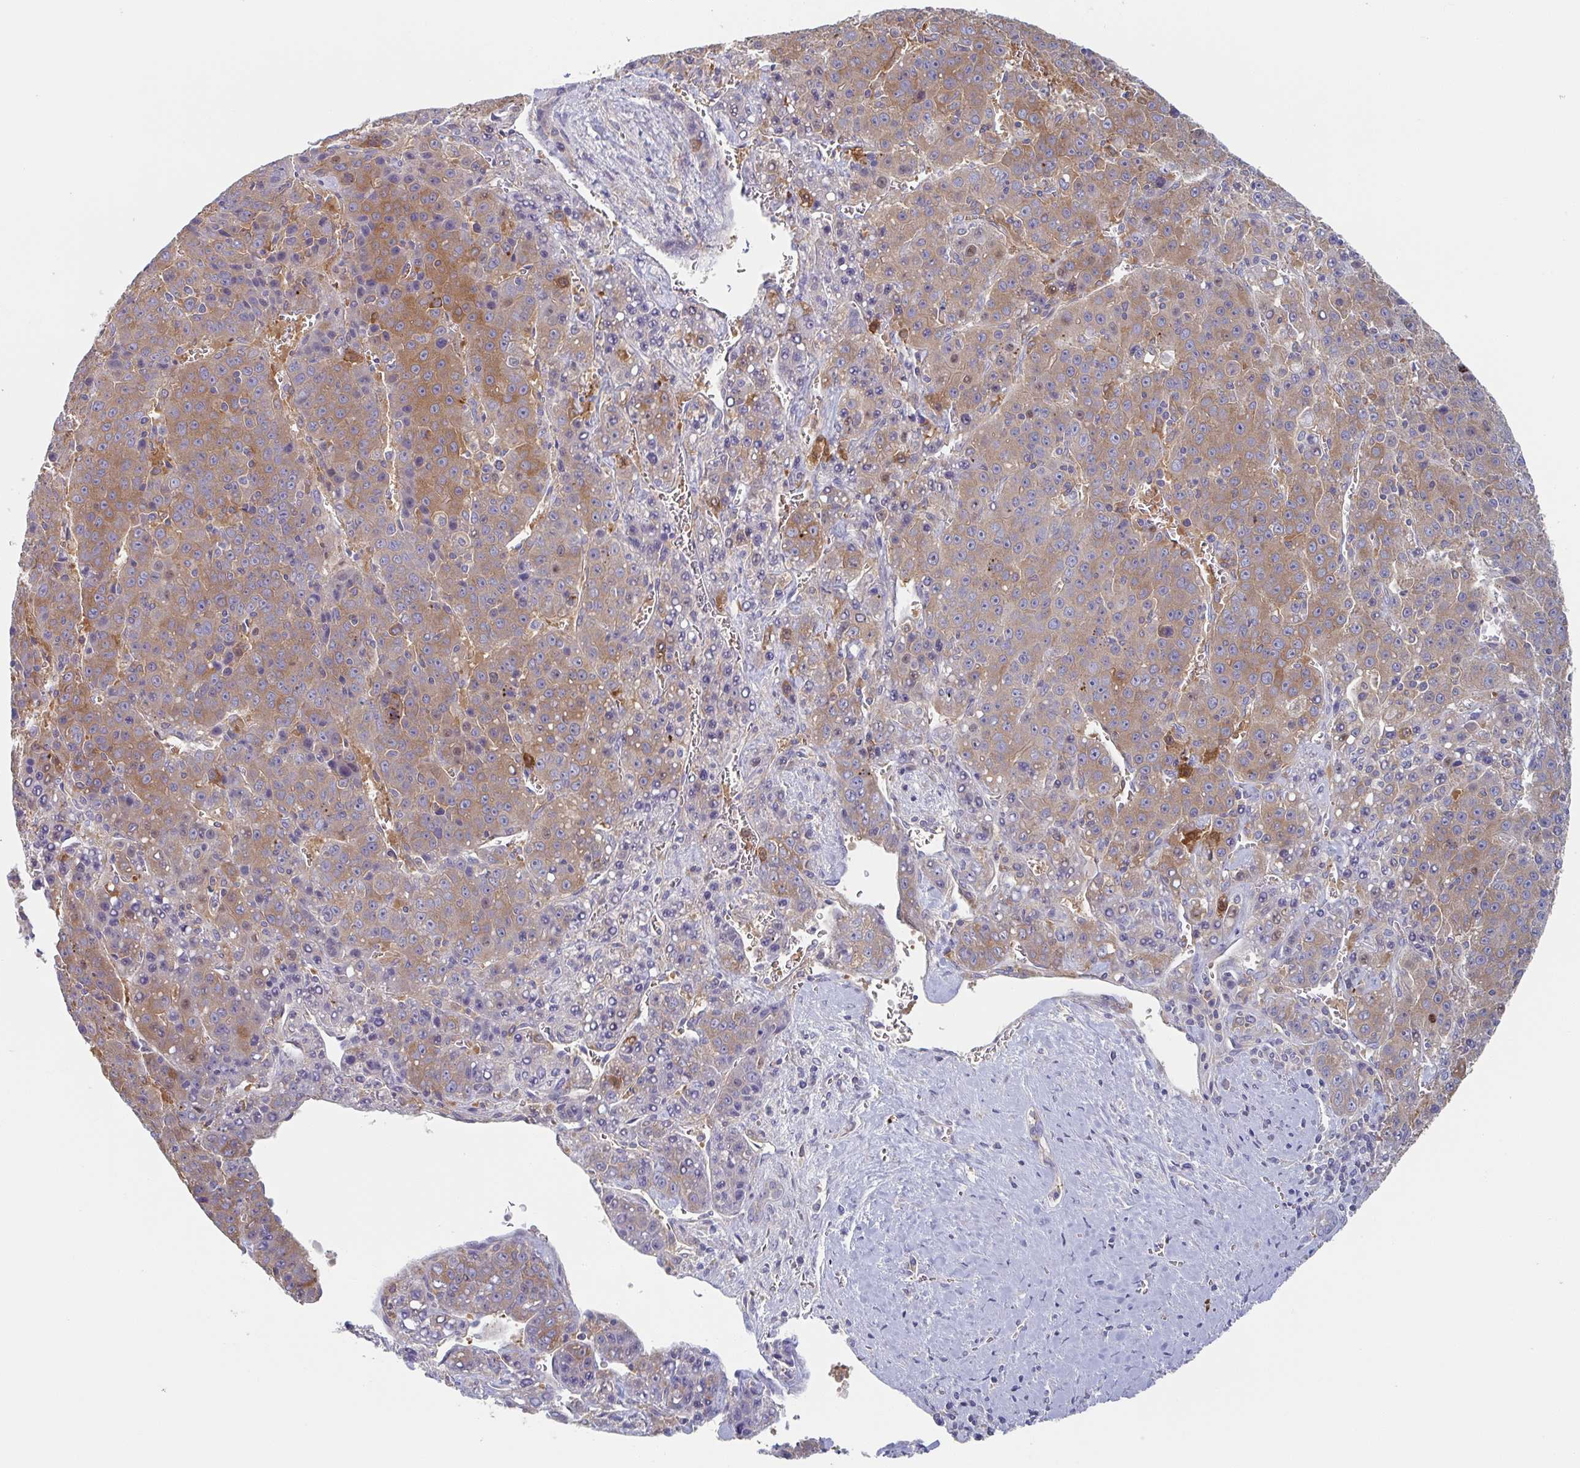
{"staining": {"intensity": "moderate", "quantity": ">75%", "location": "cytoplasmic/membranous"}, "tissue": "liver cancer", "cell_type": "Tumor cells", "image_type": "cancer", "snomed": [{"axis": "morphology", "description": "Carcinoma, Hepatocellular, NOS"}, {"axis": "topography", "description": "Liver"}], "caption": "Human liver cancer stained for a protein (brown) displays moderate cytoplasmic/membranous positive positivity in approximately >75% of tumor cells.", "gene": "AMPD2", "patient": {"sex": "female", "age": 53}}